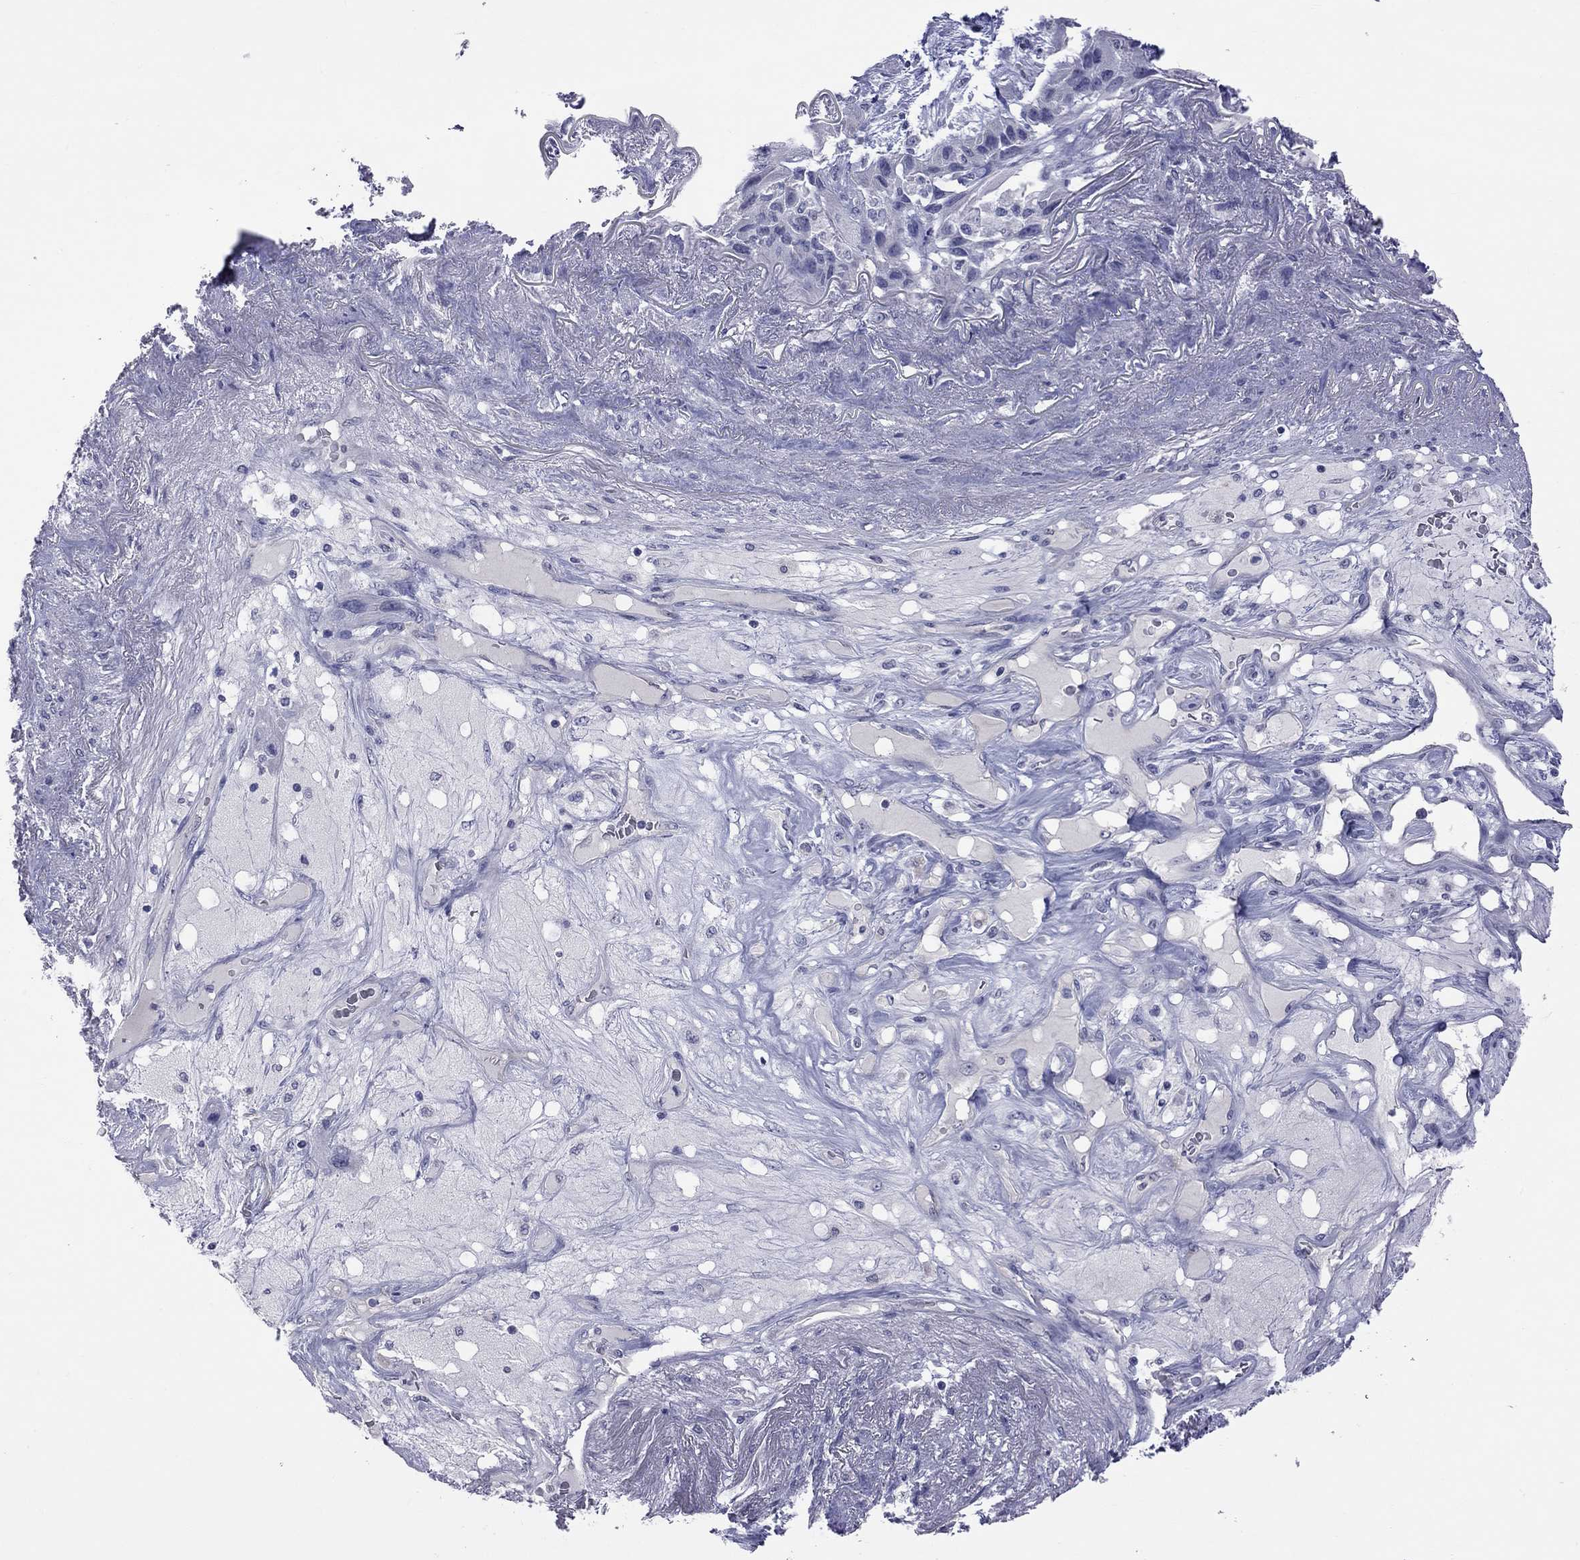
{"staining": {"intensity": "negative", "quantity": "none", "location": "none"}, "tissue": "lung cancer", "cell_type": "Tumor cells", "image_type": "cancer", "snomed": [{"axis": "morphology", "description": "Squamous cell carcinoma, NOS"}, {"axis": "topography", "description": "Lung"}], "caption": "IHC photomicrograph of human lung squamous cell carcinoma stained for a protein (brown), which reveals no staining in tumor cells.", "gene": "HYLS1", "patient": {"sex": "female", "age": 70}}